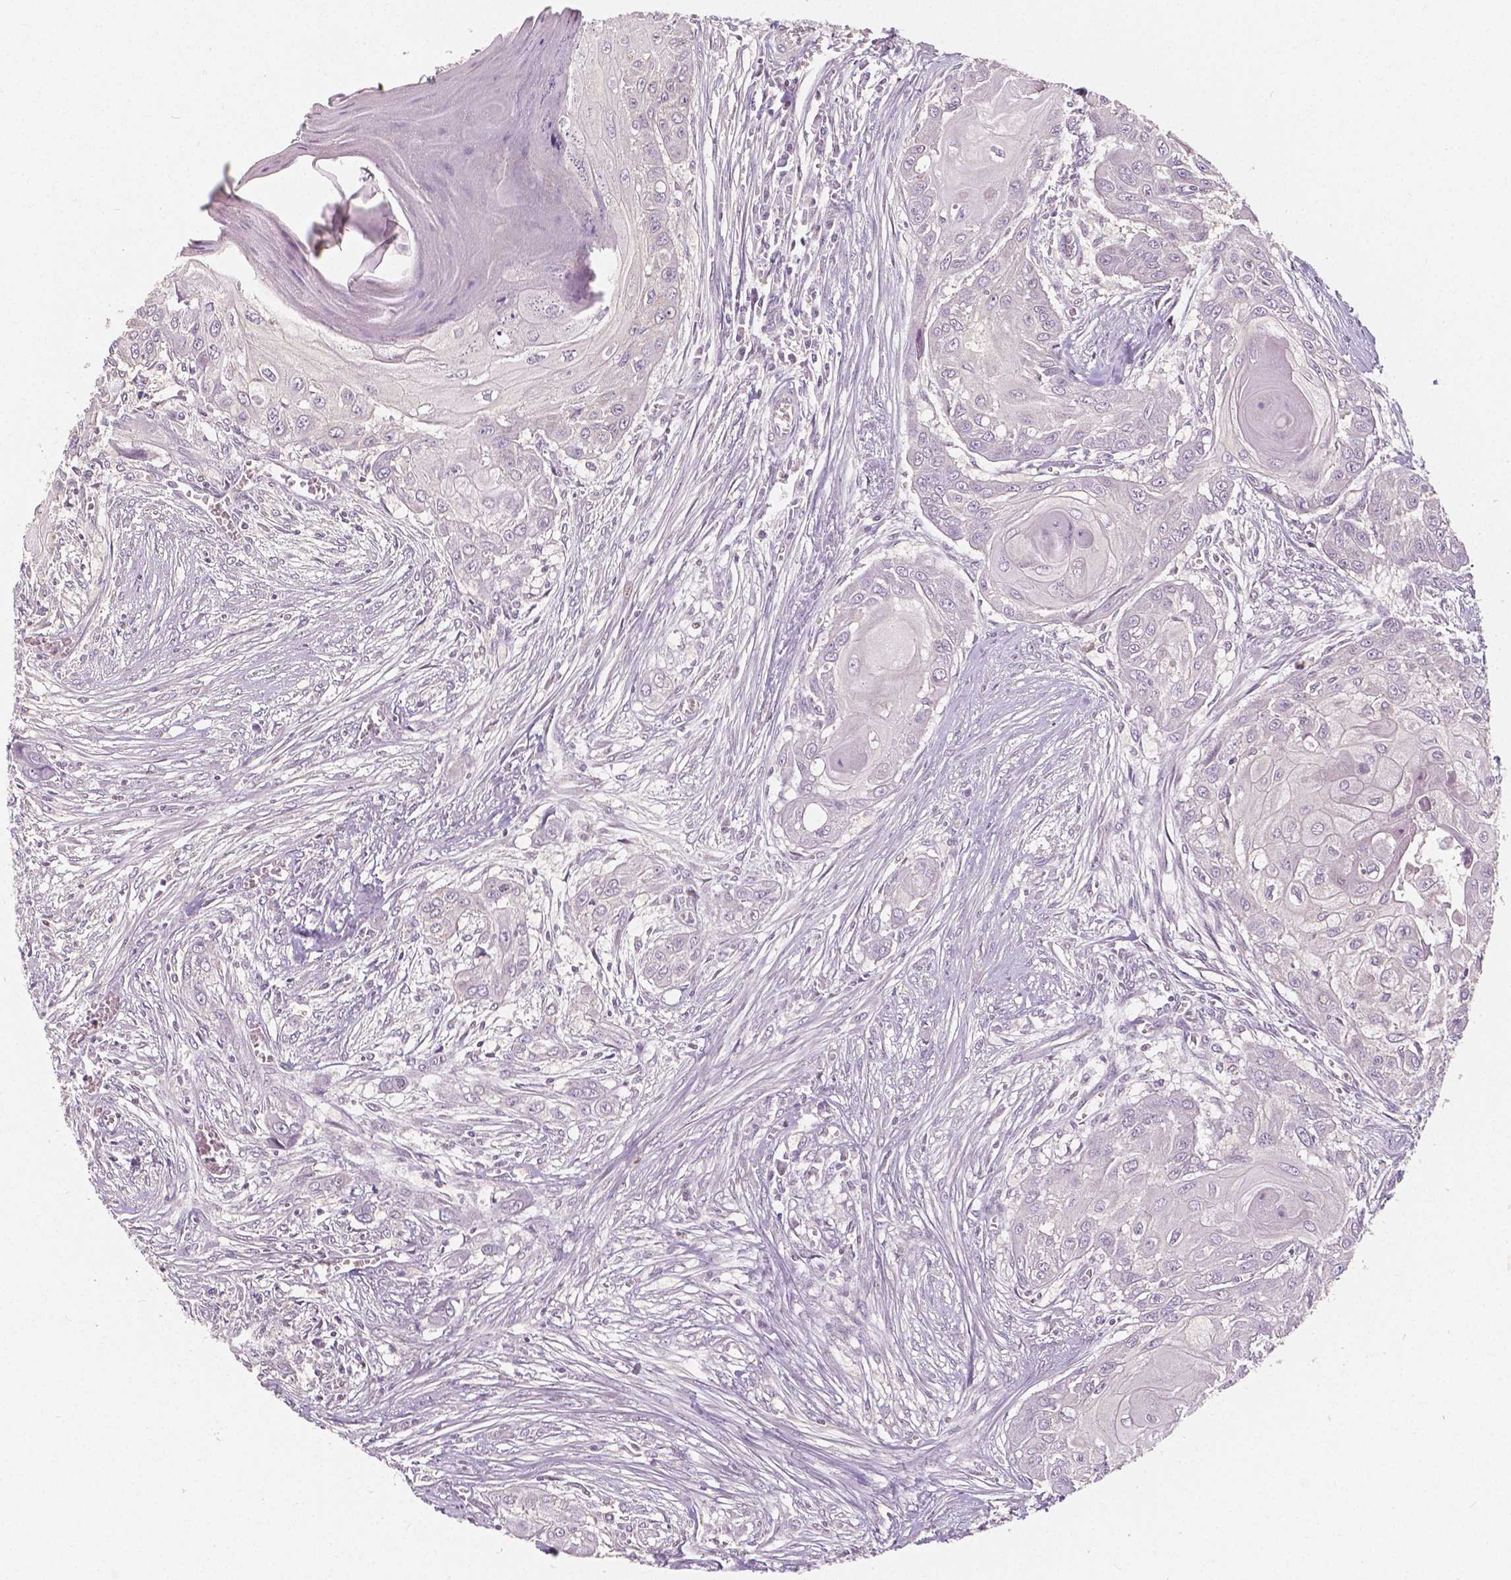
{"staining": {"intensity": "negative", "quantity": "none", "location": "none"}, "tissue": "head and neck cancer", "cell_type": "Tumor cells", "image_type": "cancer", "snomed": [{"axis": "morphology", "description": "Squamous cell carcinoma, NOS"}, {"axis": "topography", "description": "Oral tissue"}, {"axis": "topography", "description": "Head-Neck"}], "caption": "High power microscopy micrograph of an IHC photomicrograph of head and neck cancer (squamous cell carcinoma), revealing no significant positivity in tumor cells.", "gene": "NAPRT", "patient": {"sex": "male", "age": 71}}